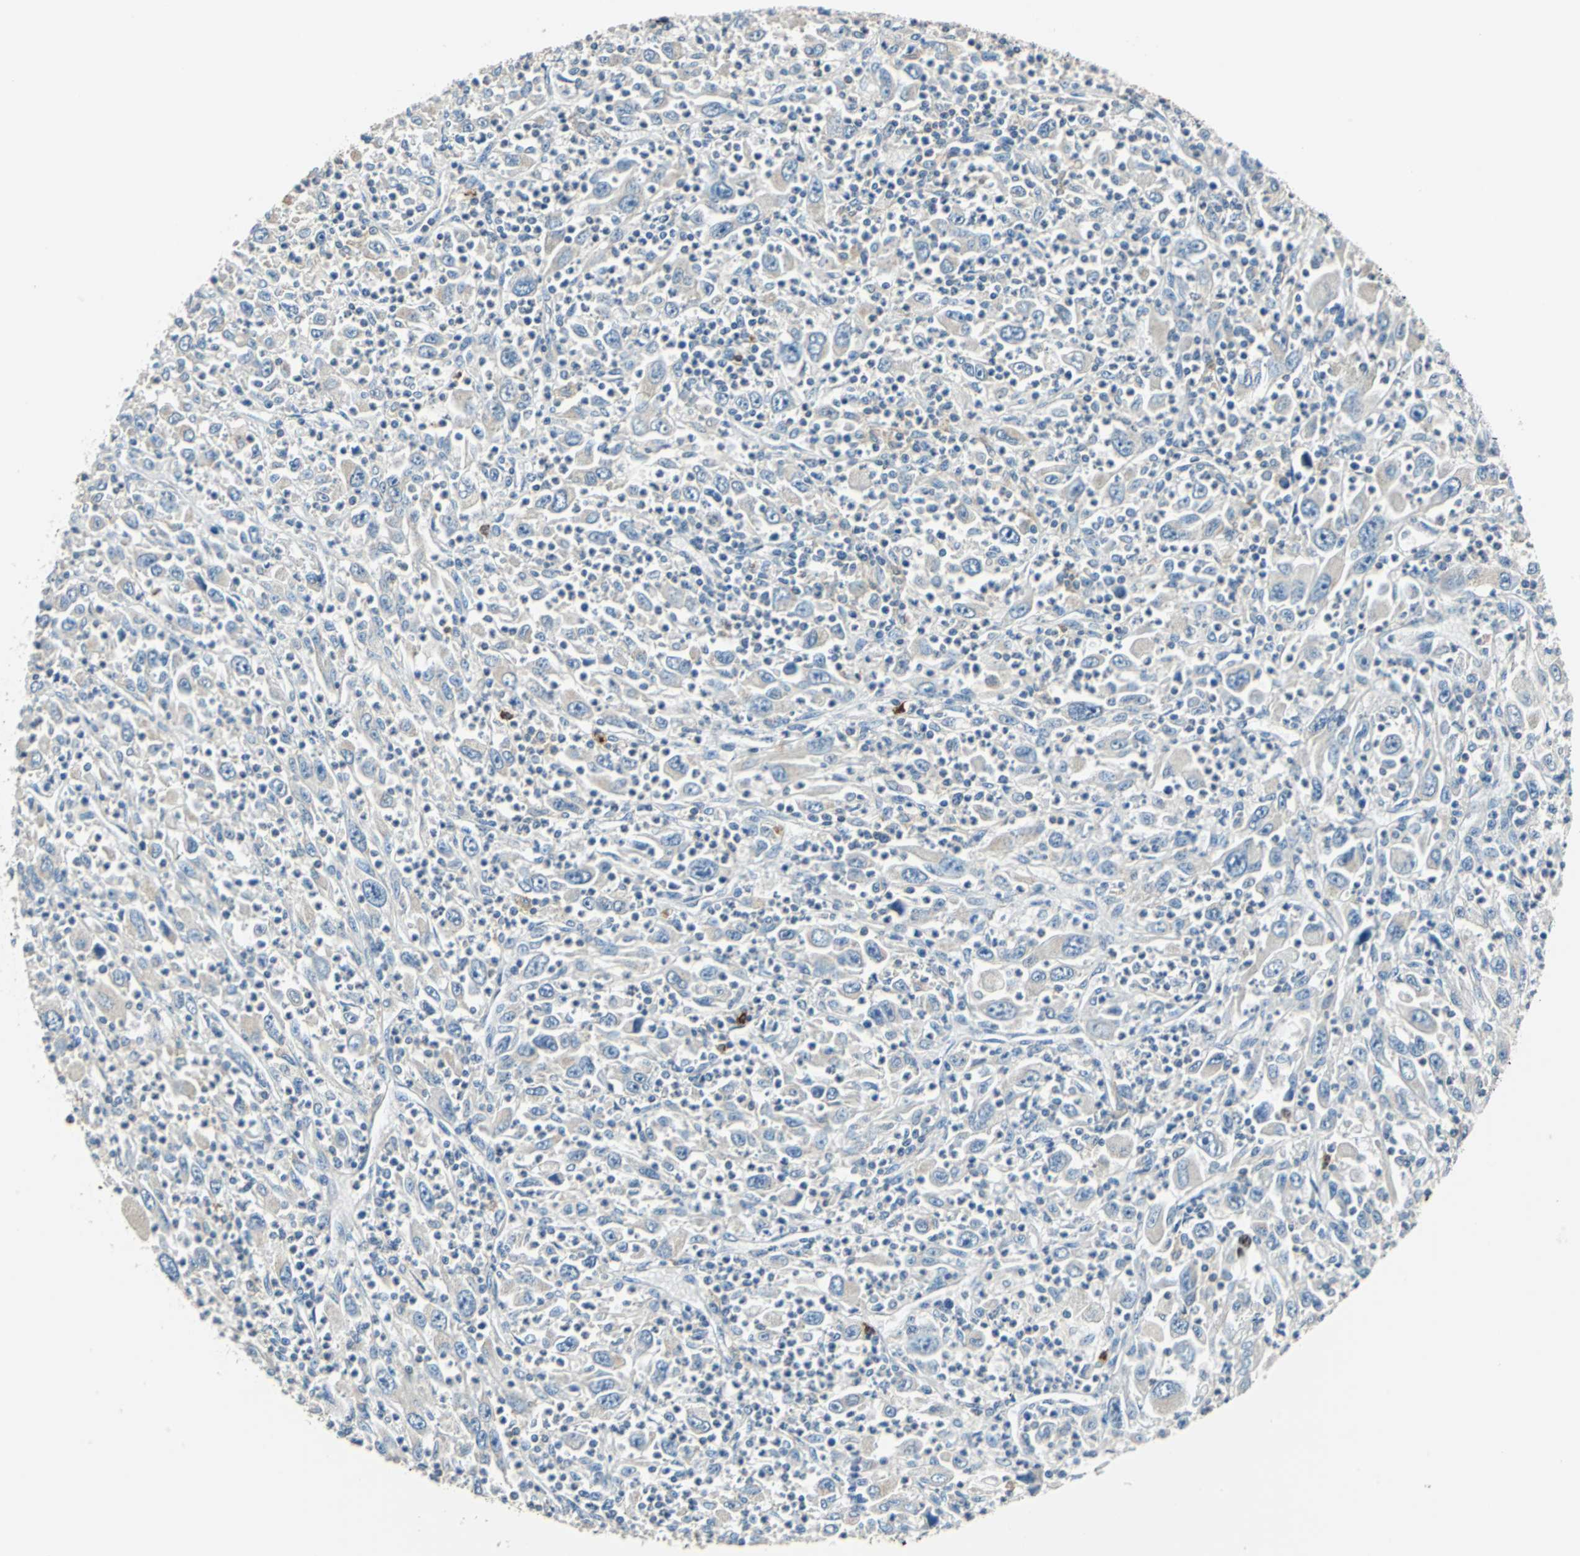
{"staining": {"intensity": "negative", "quantity": "none", "location": "none"}, "tissue": "melanoma", "cell_type": "Tumor cells", "image_type": "cancer", "snomed": [{"axis": "morphology", "description": "Malignant melanoma, Metastatic site"}, {"axis": "topography", "description": "Skin"}], "caption": "Human melanoma stained for a protein using immunohistochemistry demonstrates no expression in tumor cells.", "gene": "CPA3", "patient": {"sex": "female", "age": 56}}